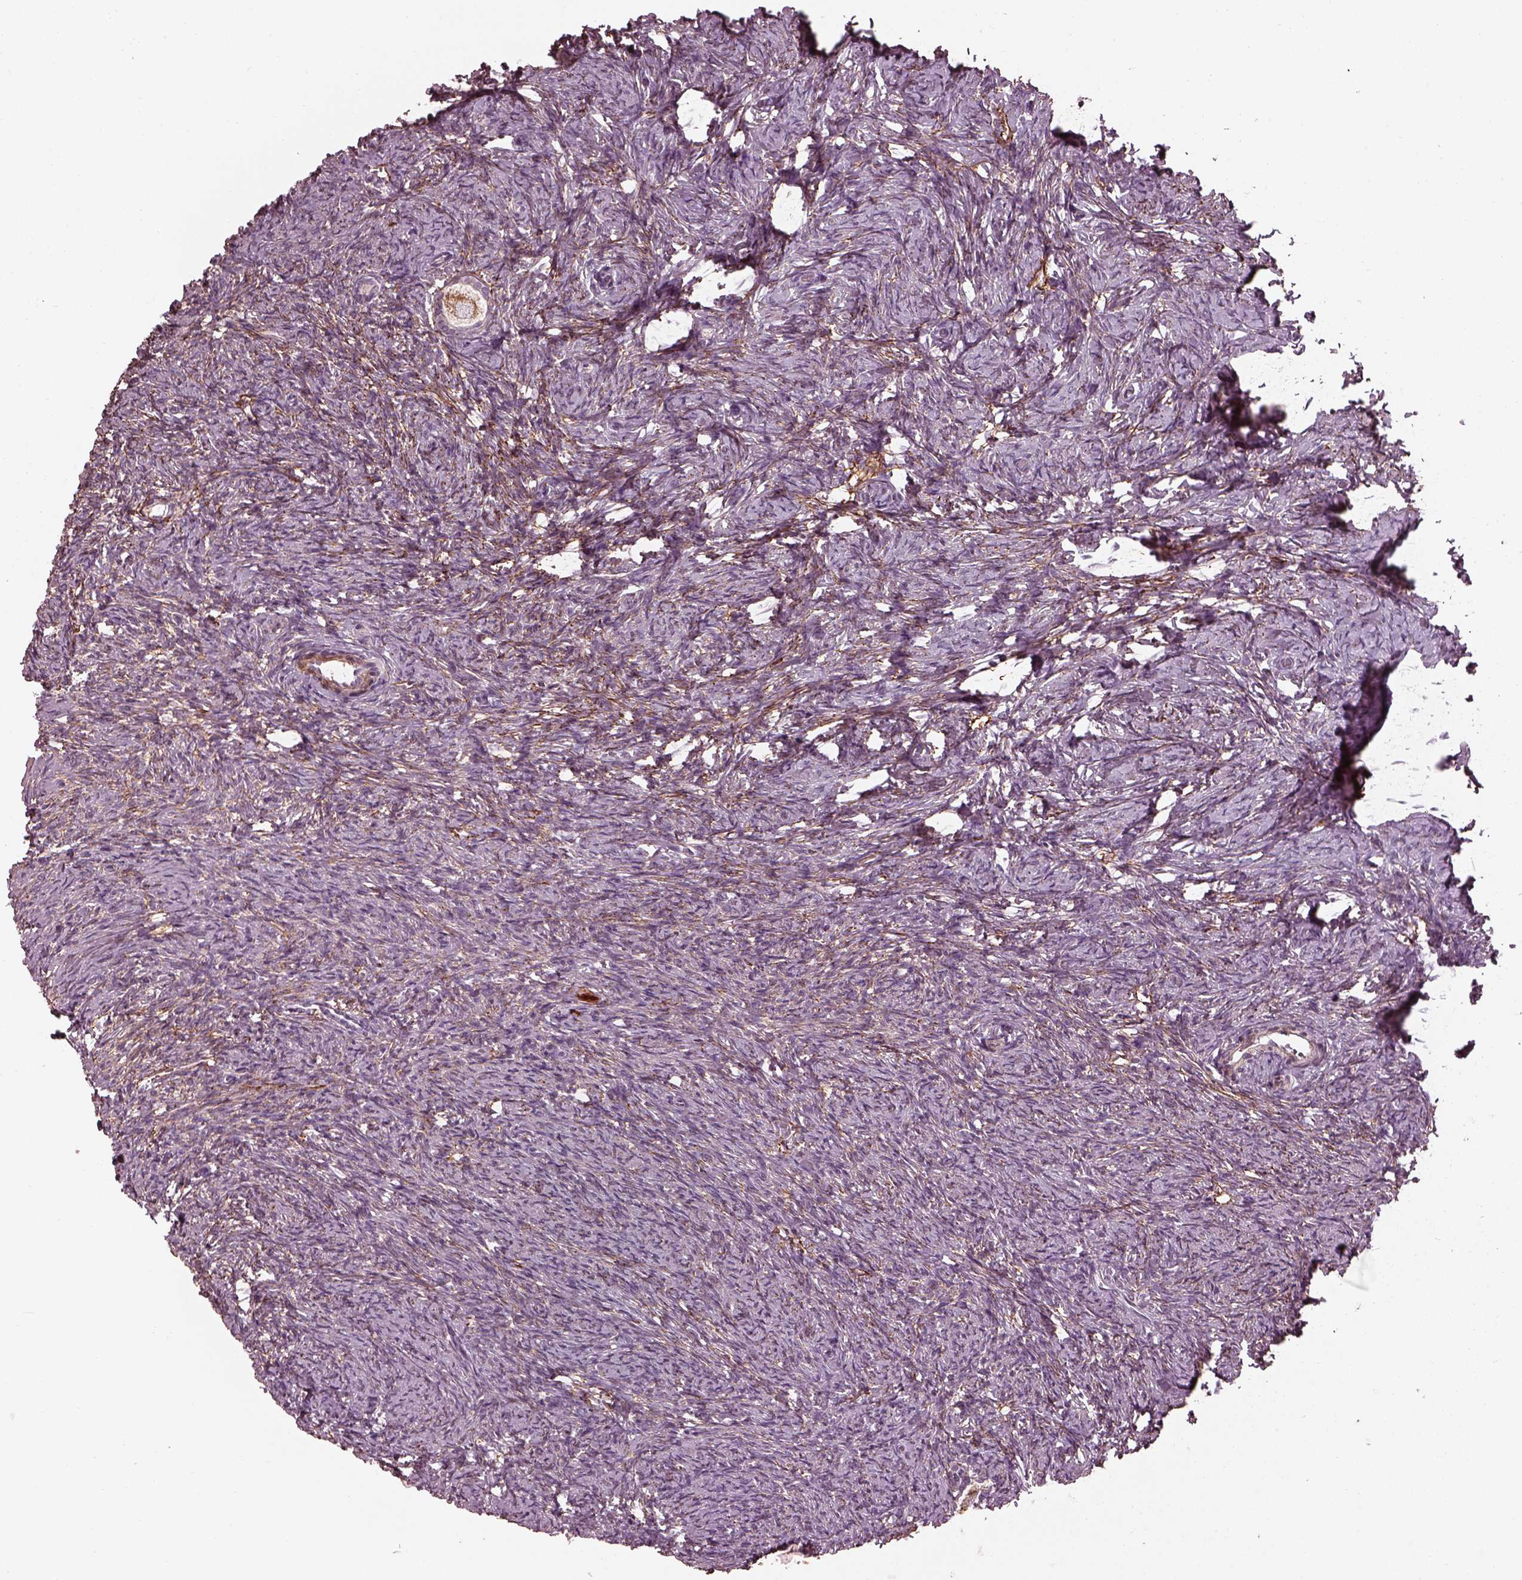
{"staining": {"intensity": "negative", "quantity": "none", "location": "none"}, "tissue": "ovary", "cell_type": "Follicle cells", "image_type": "normal", "snomed": [{"axis": "morphology", "description": "Normal tissue, NOS"}, {"axis": "topography", "description": "Ovary"}], "caption": "The immunohistochemistry micrograph has no significant staining in follicle cells of ovary.", "gene": "EFEMP1", "patient": {"sex": "female", "age": 39}}